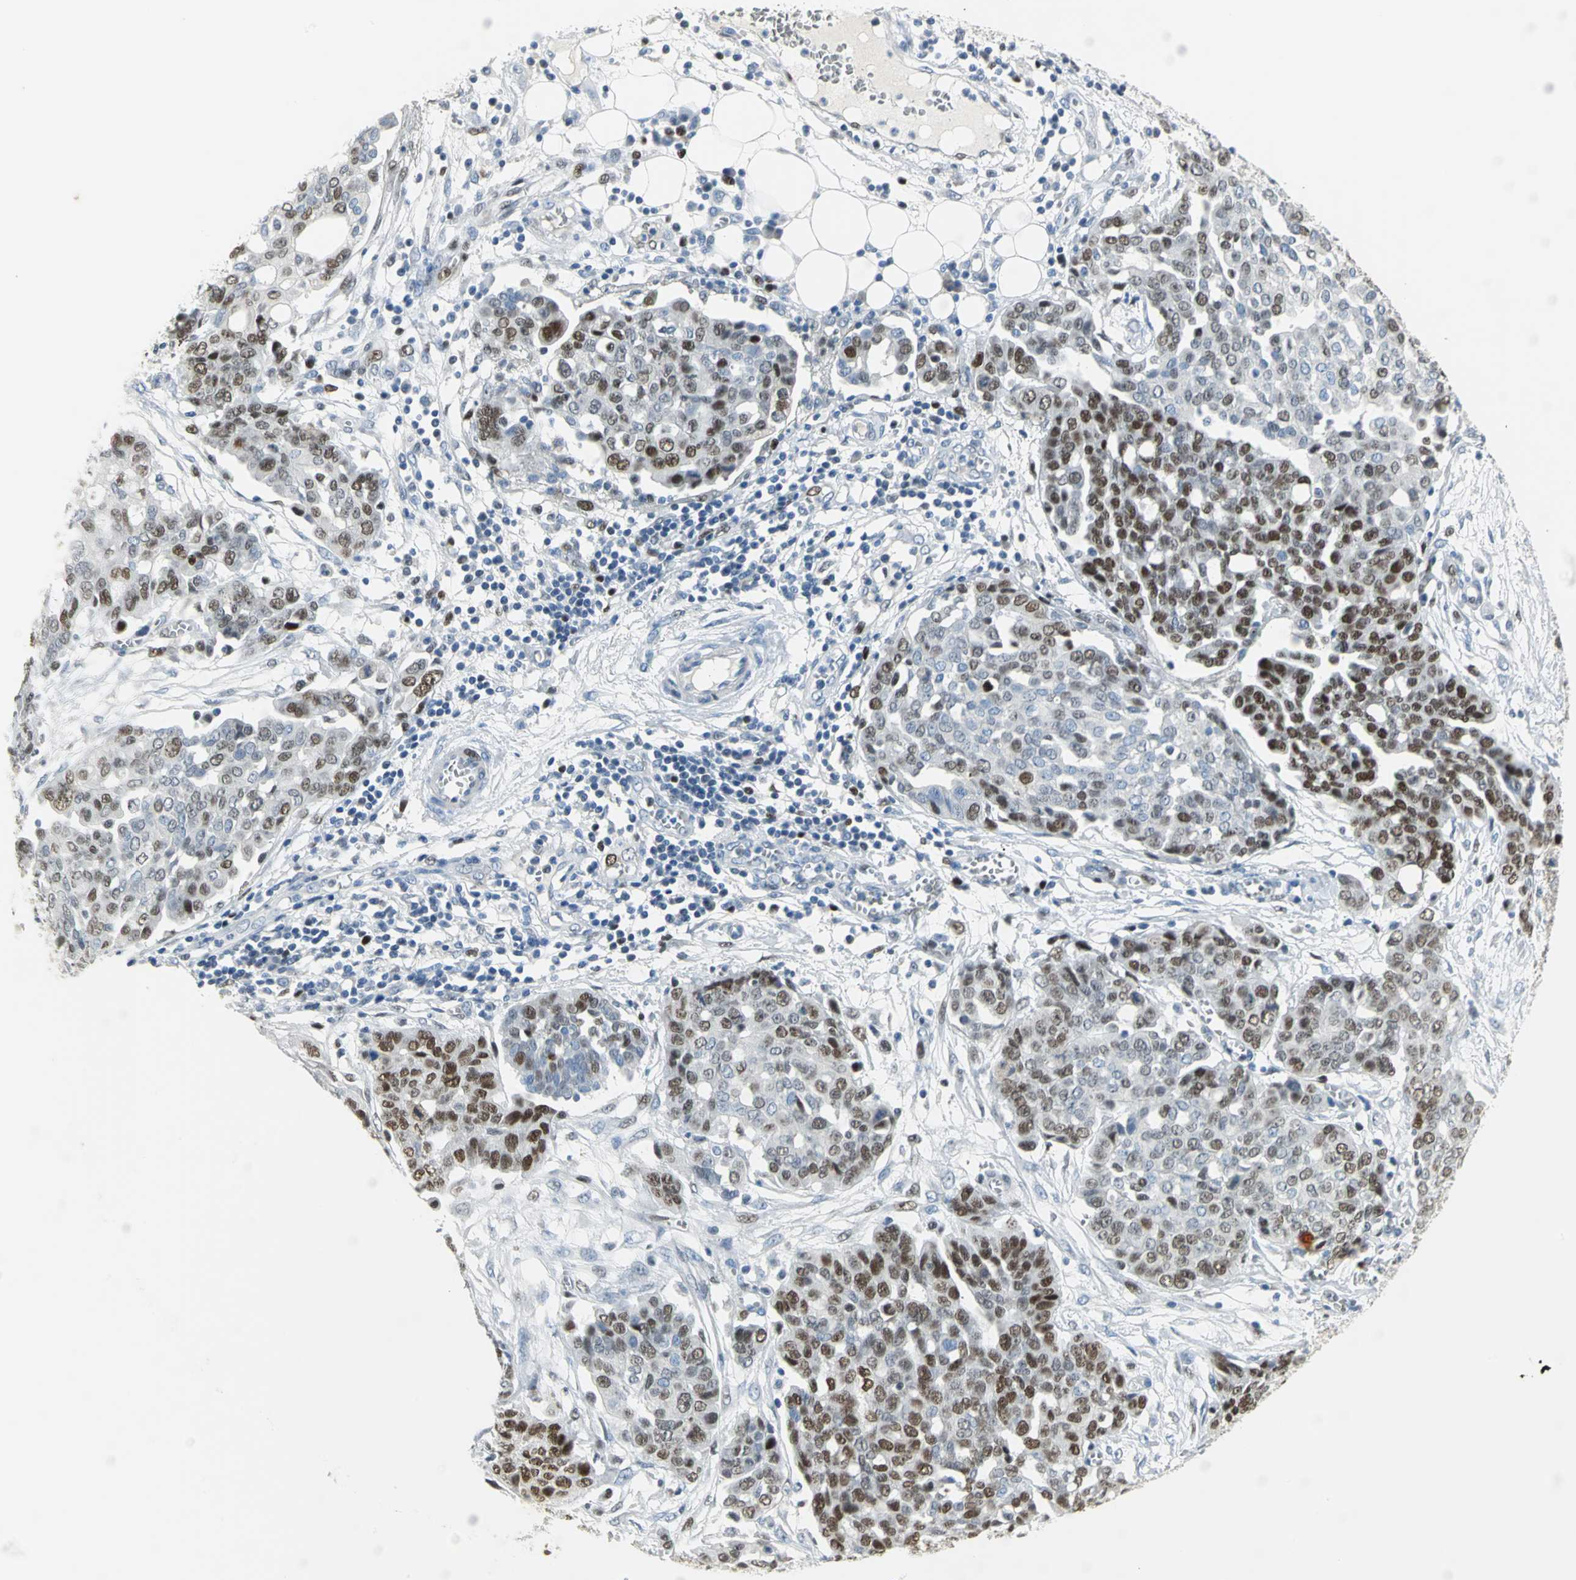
{"staining": {"intensity": "moderate", "quantity": "25%-75%", "location": "nuclear"}, "tissue": "ovarian cancer", "cell_type": "Tumor cells", "image_type": "cancer", "snomed": [{"axis": "morphology", "description": "Cystadenocarcinoma, serous, NOS"}, {"axis": "topography", "description": "Soft tissue"}, {"axis": "topography", "description": "Ovary"}], "caption": "IHC photomicrograph of neoplastic tissue: ovarian serous cystadenocarcinoma stained using immunohistochemistry demonstrates medium levels of moderate protein expression localized specifically in the nuclear of tumor cells, appearing as a nuclear brown color.", "gene": "MCM3", "patient": {"sex": "female", "age": 57}}